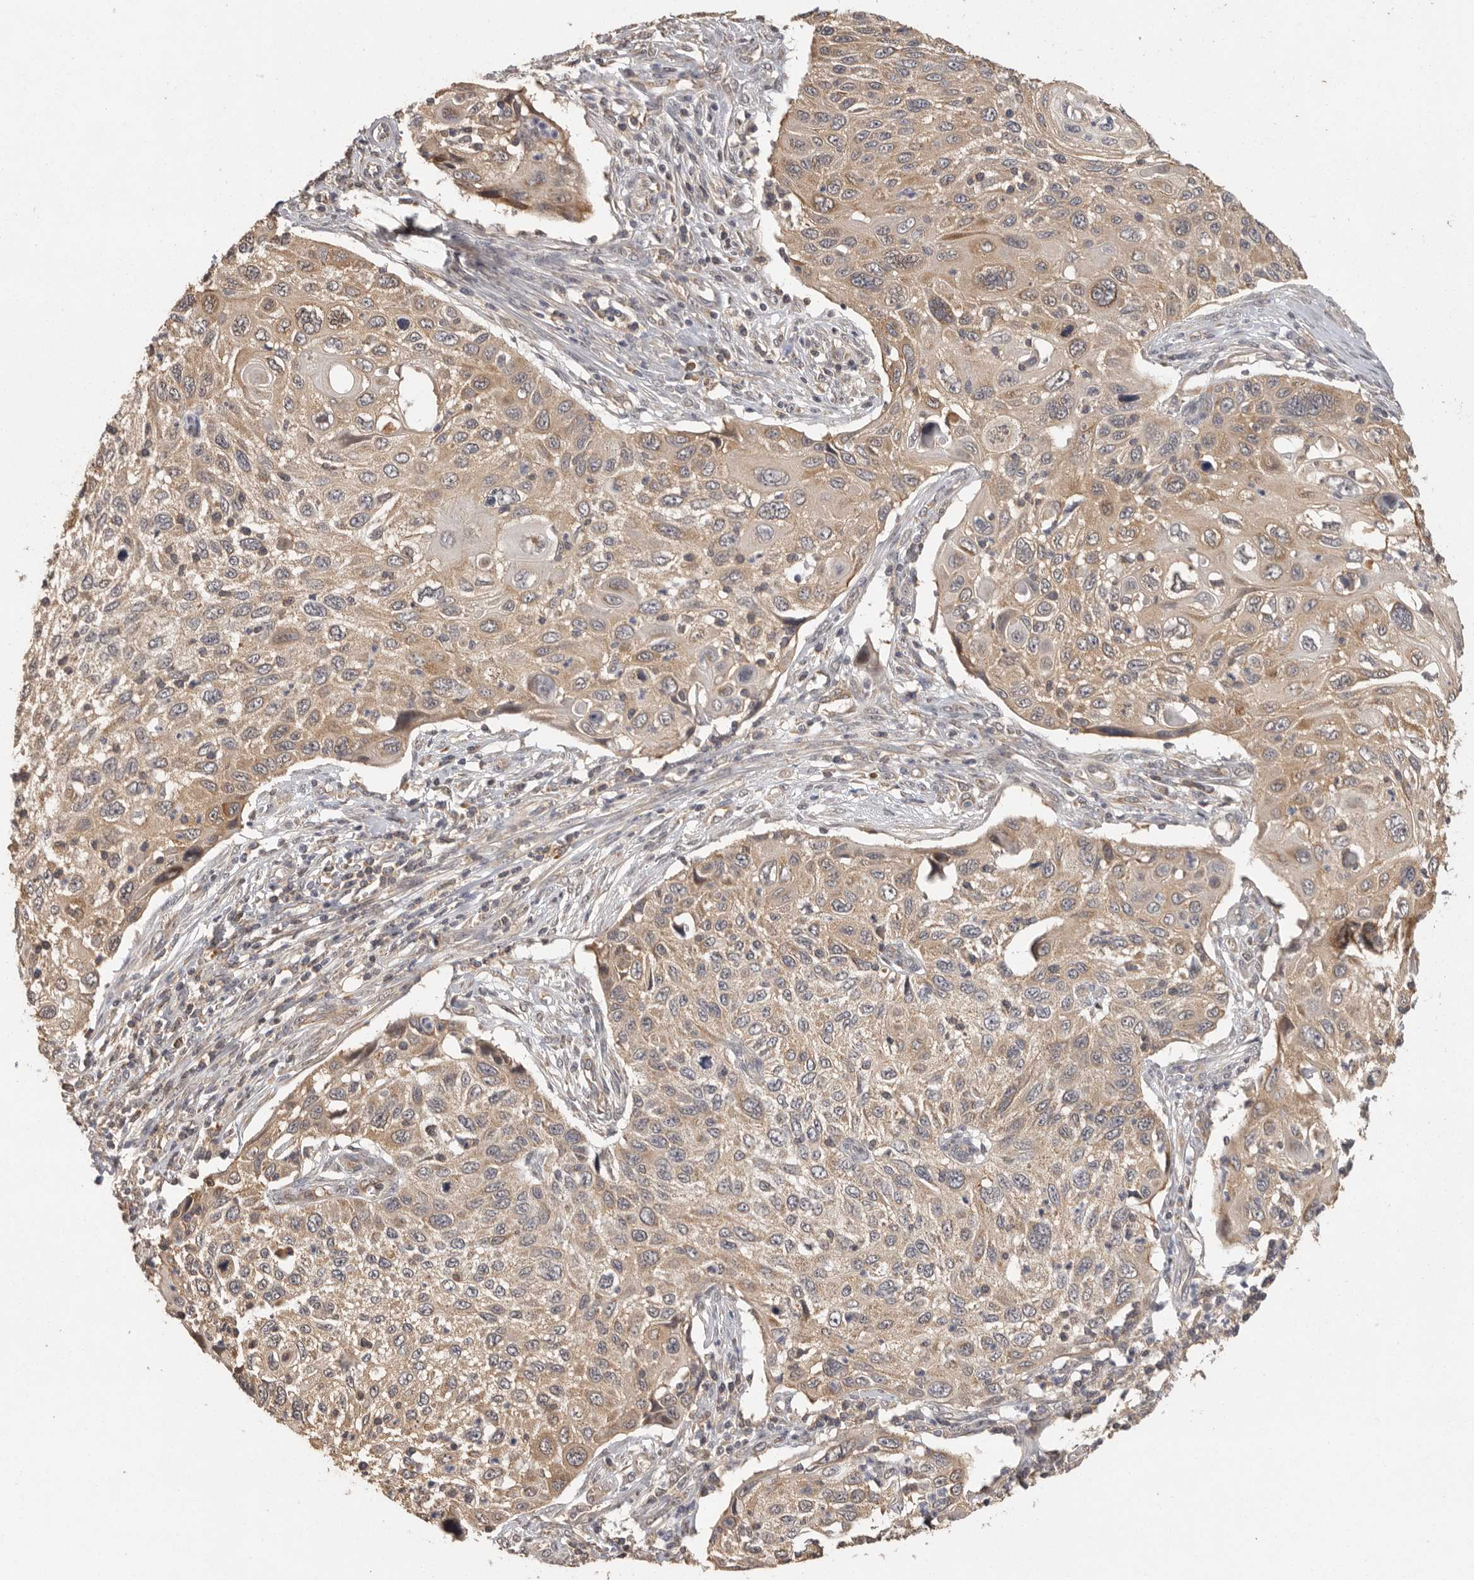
{"staining": {"intensity": "weak", "quantity": ">75%", "location": "cytoplasmic/membranous"}, "tissue": "cervical cancer", "cell_type": "Tumor cells", "image_type": "cancer", "snomed": [{"axis": "morphology", "description": "Squamous cell carcinoma, NOS"}, {"axis": "topography", "description": "Cervix"}], "caption": "The immunohistochemical stain labels weak cytoplasmic/membranous staining in tumor cells of cervical cancer (squamous cell carcinoma) tissue.", "gene": "BAIAP2", "patient": {"sex": "female", "age": 70}}